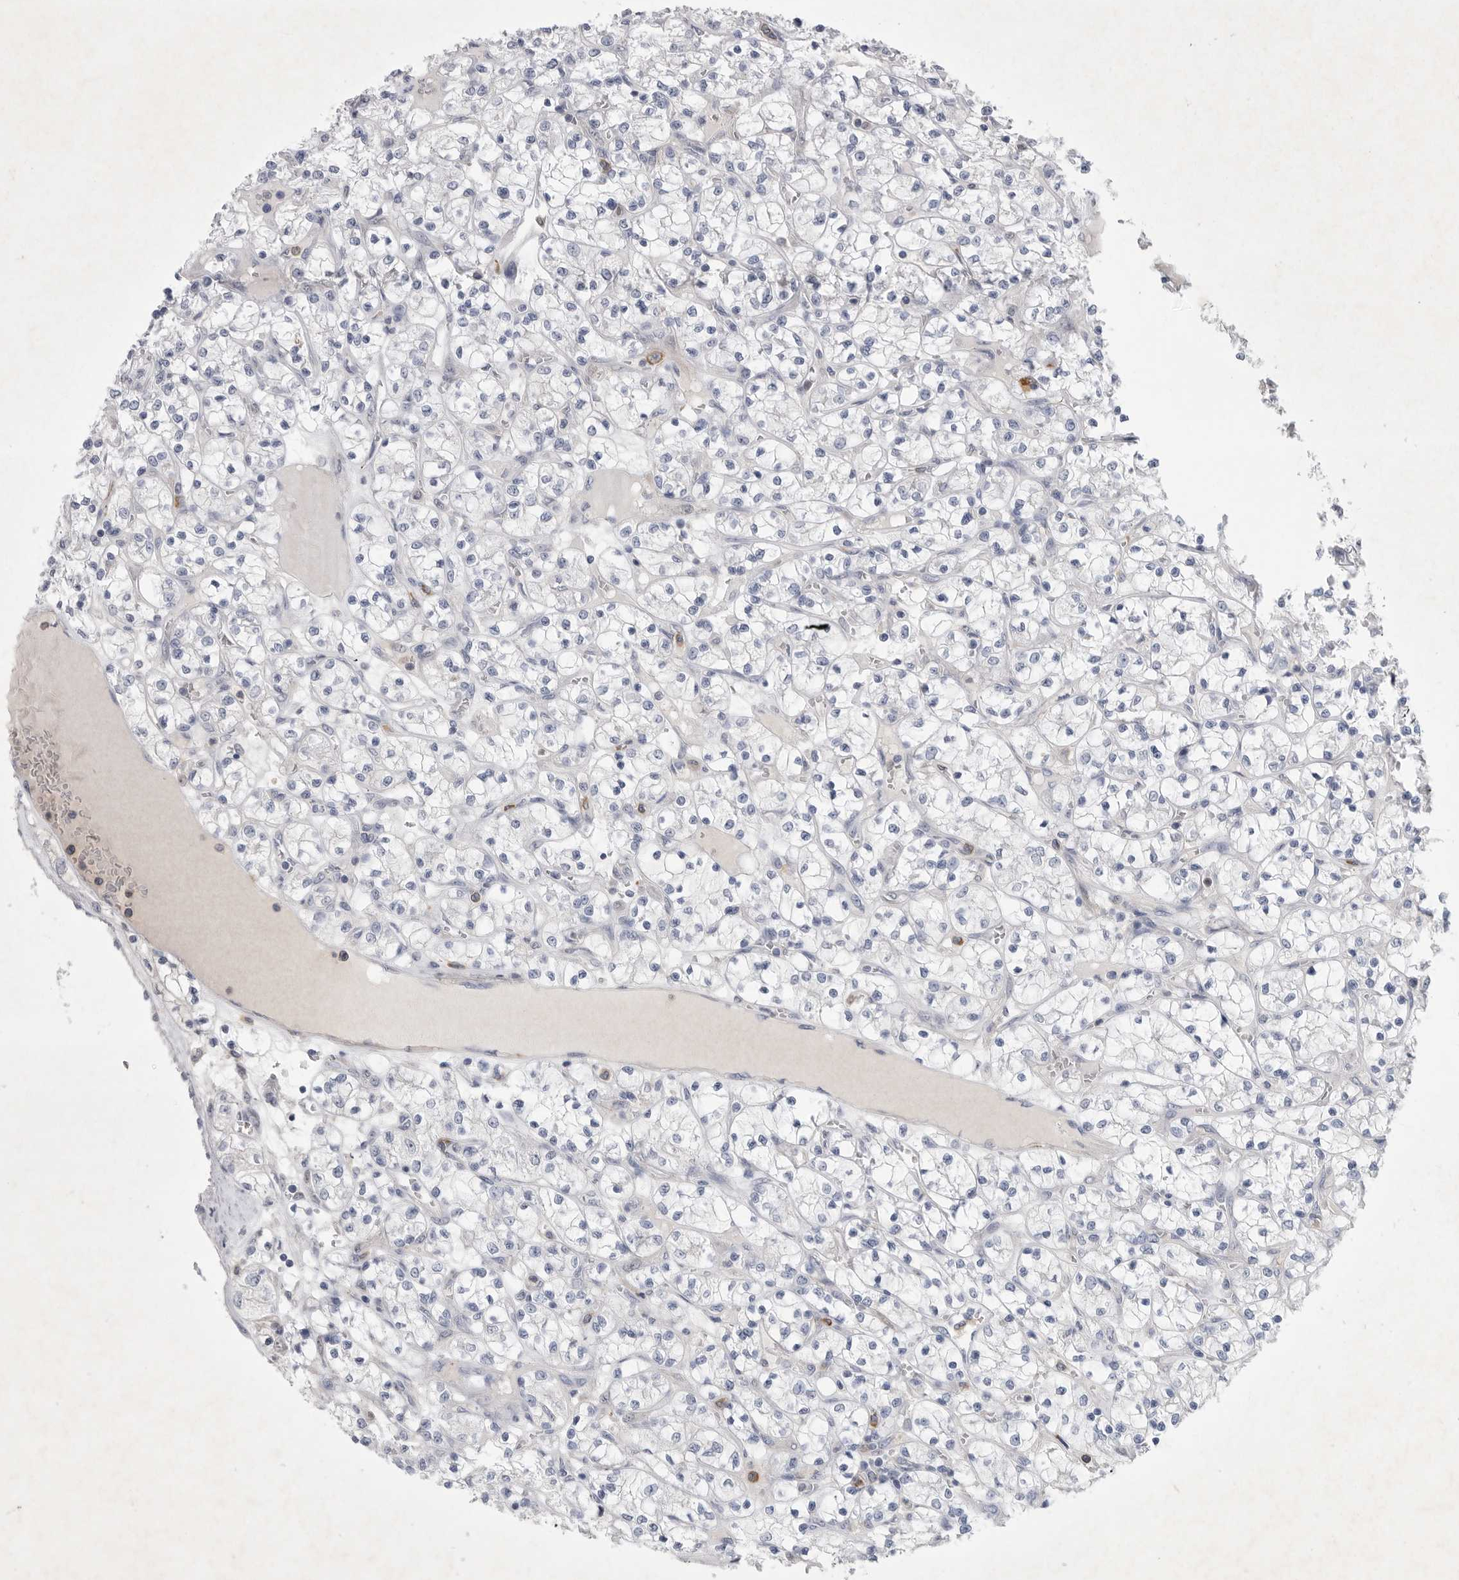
{"staining": {"intensity": "negative", "quantity": "none", "location": "none"}, "tissue": "renal cancer", "cell_type": "Tumor cells", "image_type": "cancer", "snomed": [{"axis": "morphology", "description": "Adenocarcinoma, NOS"}, {"axis": "topography", "description": "Kidney"}], "caption": "There is no significant expression in tumor cells of renal cancer.", "gene": "SIGLEC10", "patient": {"sex": "female", "age": 69}}